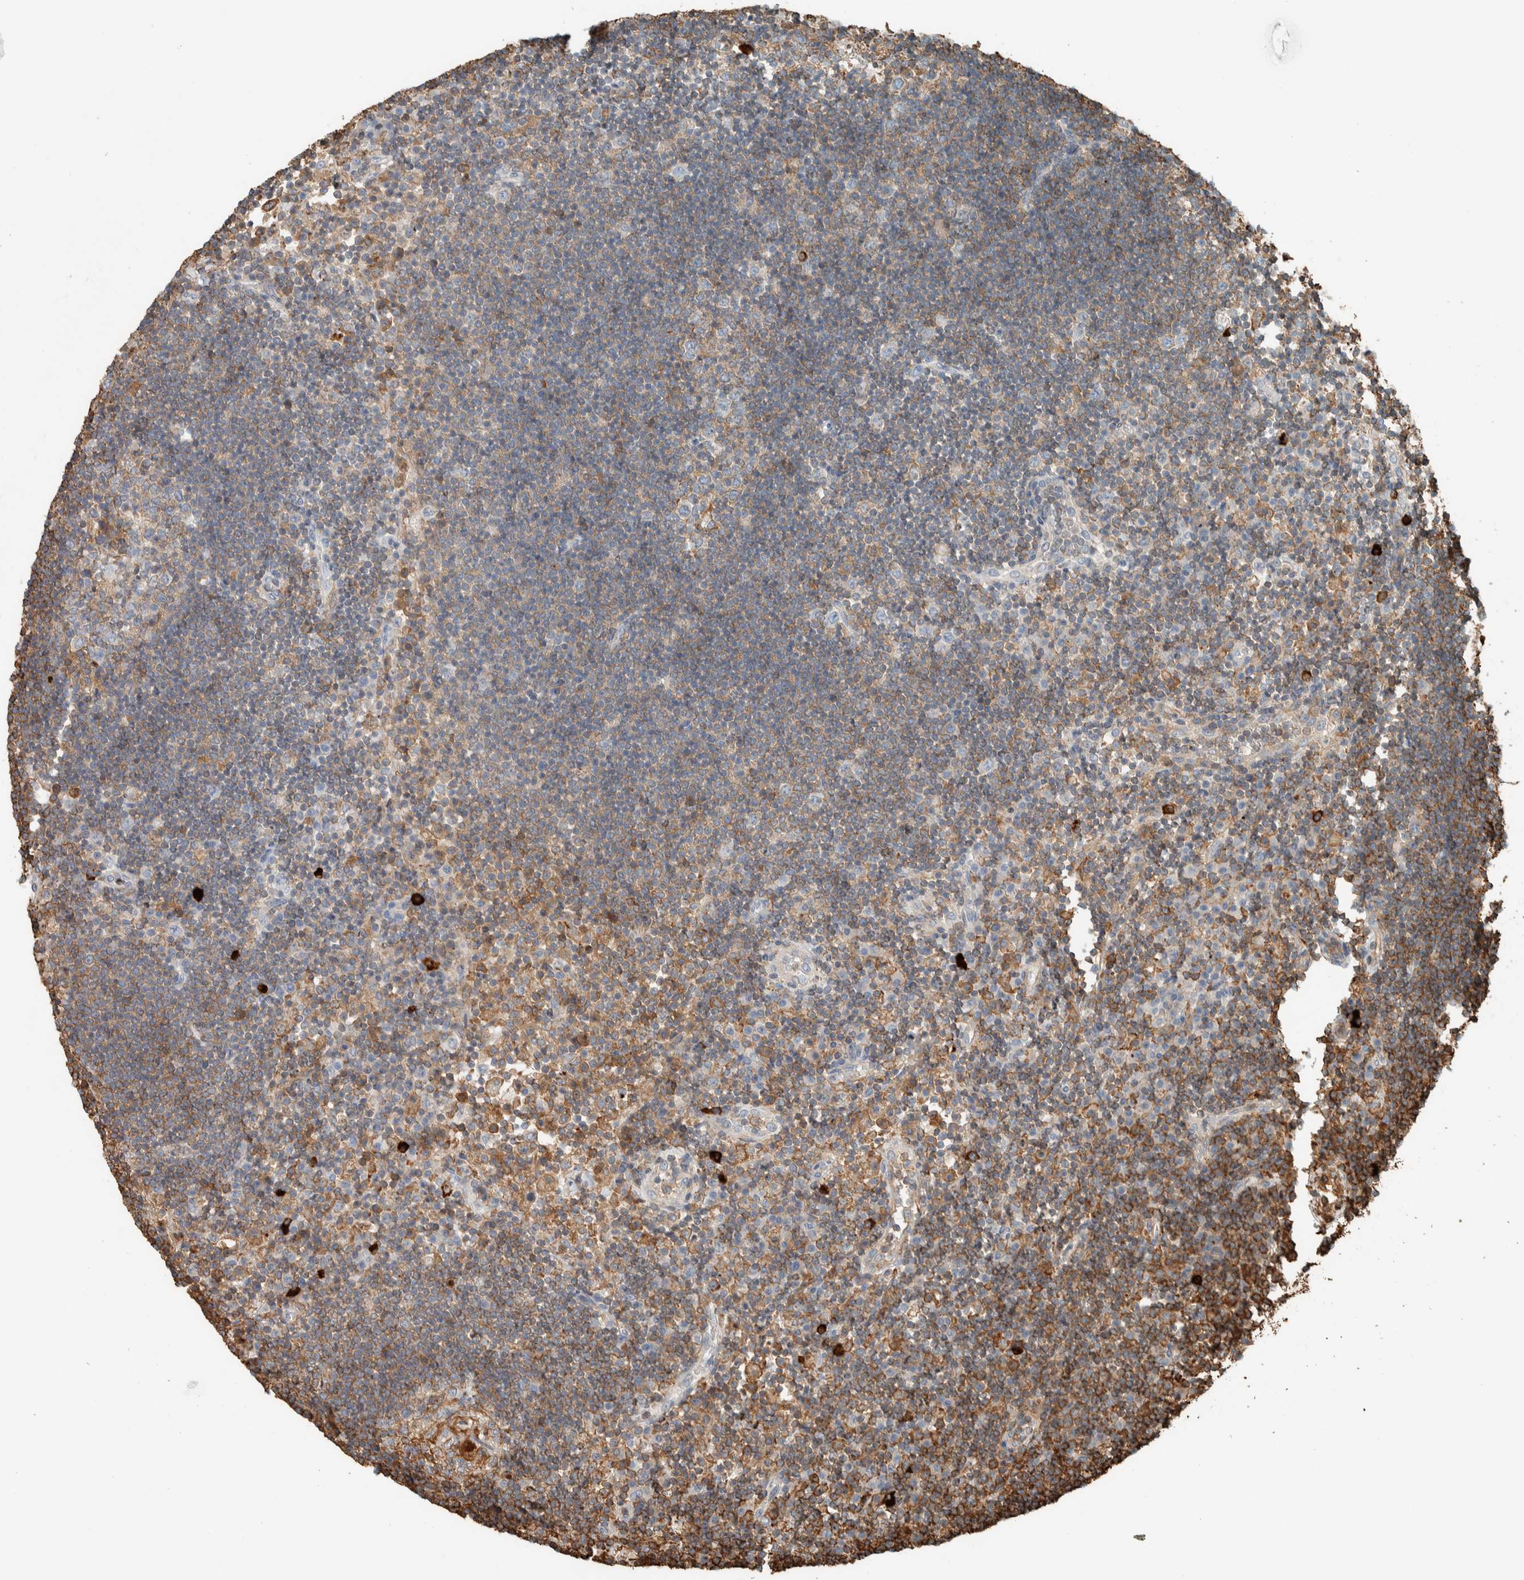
{"staining": {"intensity": "weak", "quantity": "<25%", "location": "cytoplasmic/membranous"}, "tissue": "lymph node", "cell_type": "Germinal center cells", "image_type": "normal", "snomed": [{"axis": "morphology", "description": "Normal tissue, NOS"}, {"axis": "topography", "description": "Lymph node"}], "caption": "An image of lymph node stained for a protein demonstrates no brown staining in germinal center cells.", "gene": "CTBP2", "patient": {"sex": "female", "age": 53}}